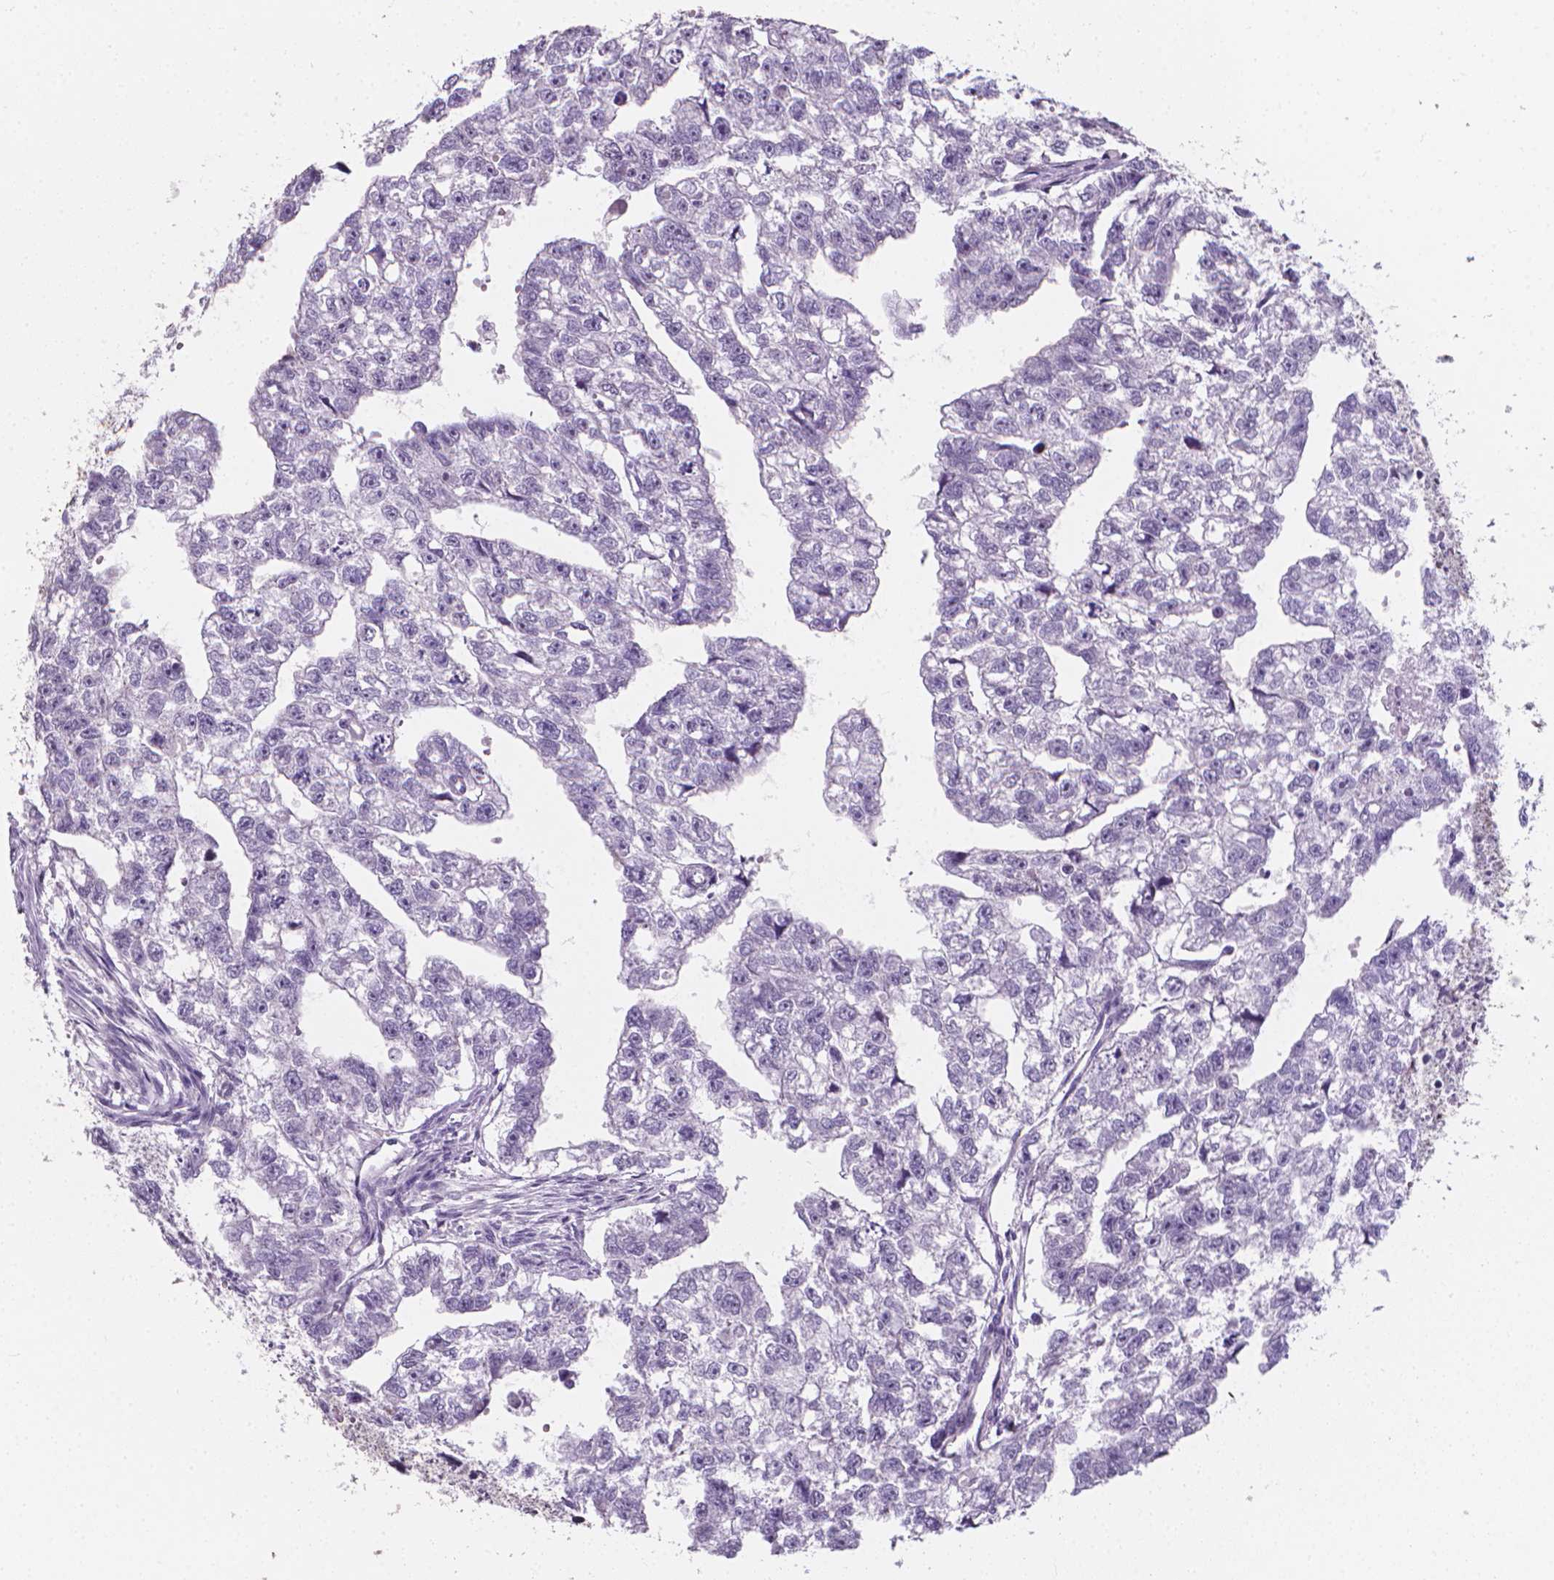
{"staining": {"intensity": "negative", "quantity": "none", "location": "none"}, "tissue": "testis cancer", "cell_type": "Tumor cells", "image_type": "cancer", "snomed": [{"axis": "morphology", "description": "Carcinoma, Embryonal, NOS"}, {"axis": "morphology", "description": "Teratoma, malignant, NOS"}, {"axis": "topography", "description": "Testis"}], "caption": "High power microscopy histopathology image of an IHC photomicrograph of testis cancer (embryonal carcinoma), revealing no significant staining in tumor cells.", "gene": "XPNPEP2", "patient": {"sex": "male", "age": 44}}